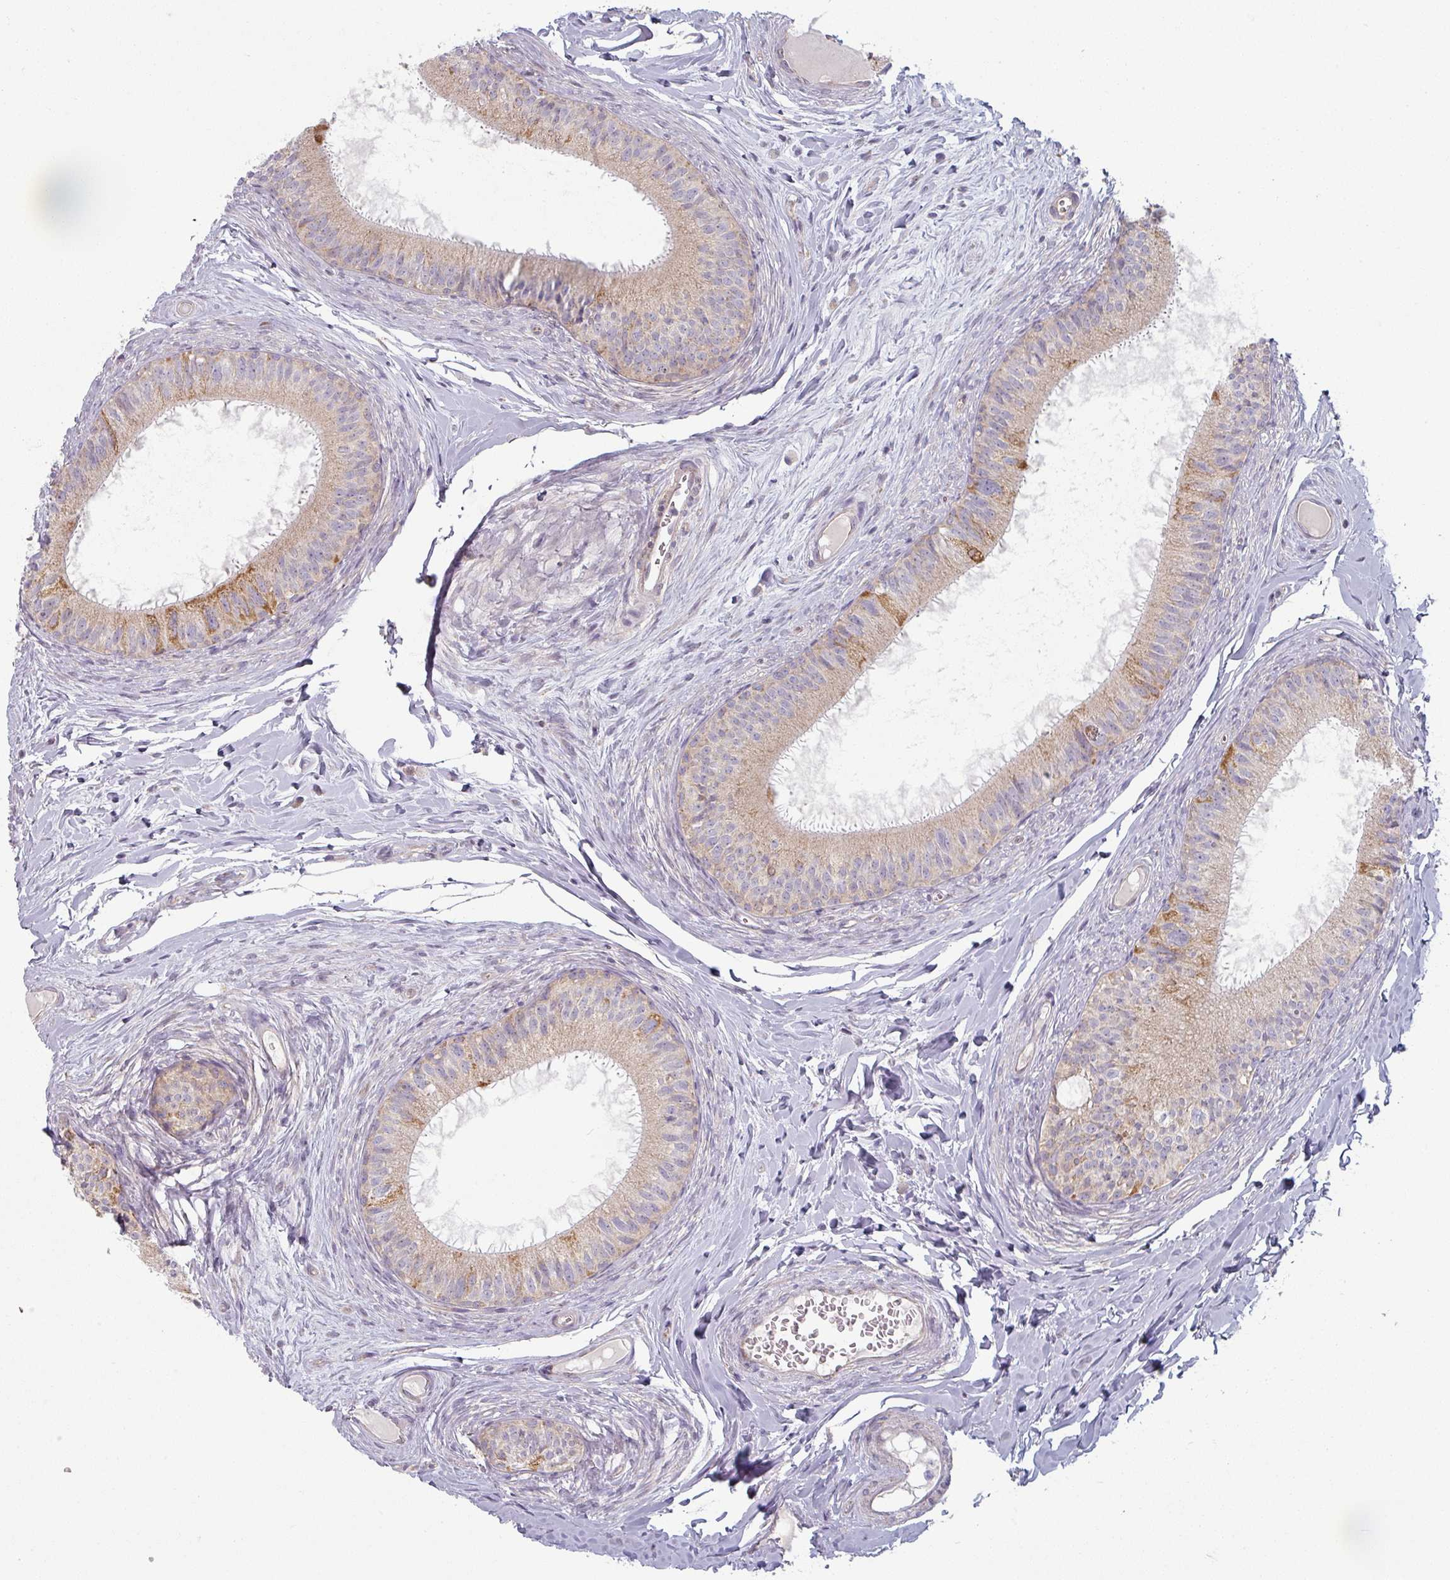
{"staining": {"intensity": "weak", "quantity": "25%-75%", "location": "cytoplasmic/membranous"}, "tissue": "epididymis", "cell_type": "Glandular cells", "image_type": "normal", "snomed": [{"axis": "morphology", "description": "Normal tissue, NOS"}, {"axis": "topography", "description": "Epididymis"}], "caption": "Unremarkable epididymis was stained to show a protein in brown. There is low levels of weak cytoplasmic/membranous expression in approximately 25%-75% of glandular cells. (Stains: DAB in brown, nuclei in blue, Microscopy: brightfield microscopy at high magnification).", "gene": "PLEKHJ1", "patient": {"sex": "male", "age": 25}}